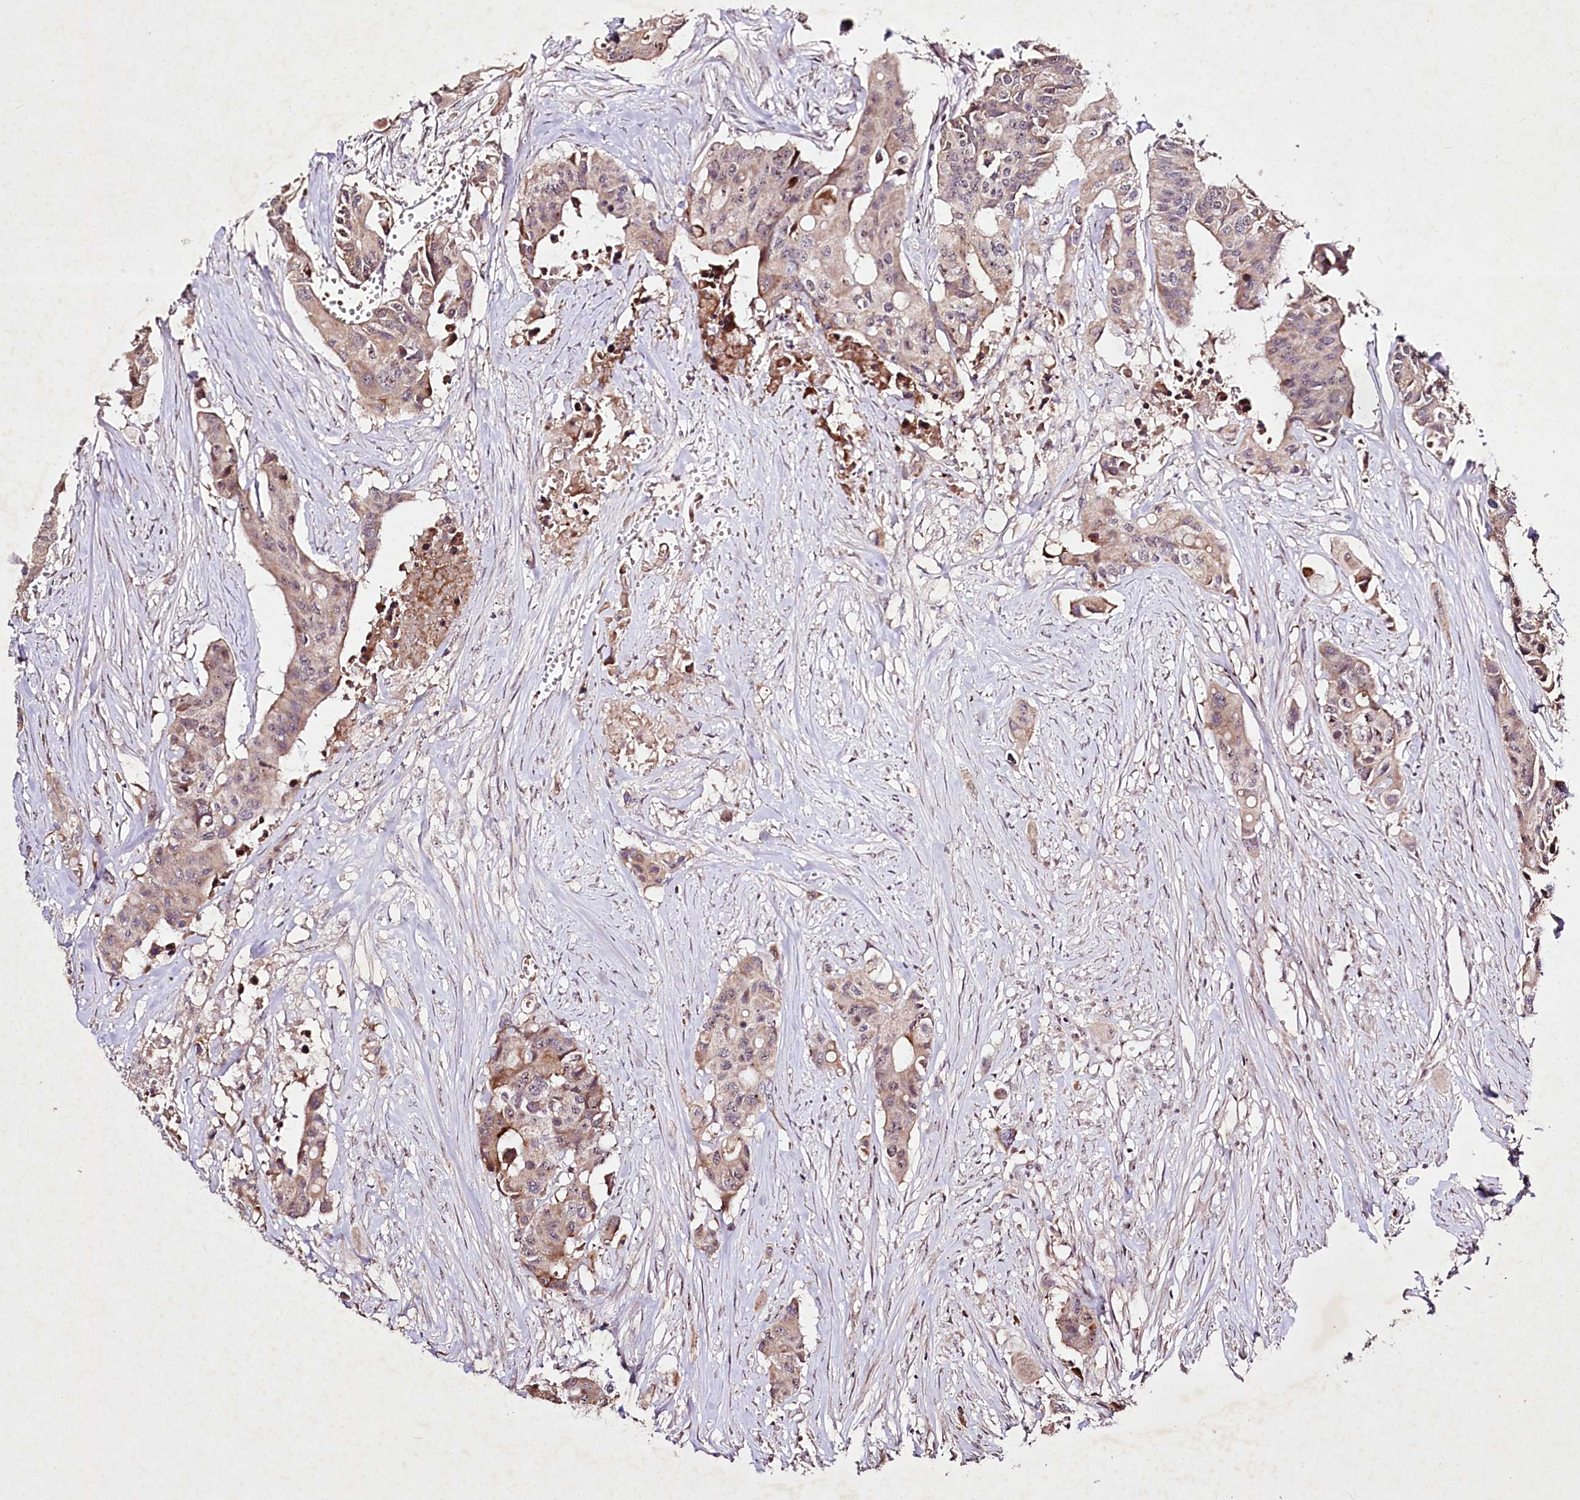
{"staining": {"intensity": "moderate", "quantity": "25%-75%", "location": "cytoplasmic/membranous"}, "tissue": "colorectal cancer", "cell_type": "Tumor cells", "image_type": "cancer", "snomed": [{"axis": "morphology", "description": "Adenocarcinoma, NOS"}, {"axis": "topography", "description": "Colon"}], "caption": "This is a histology image of IHC staining of colorectal cancer, which shows moderate expression in the cytoplasmic/membranous of tumor cells.", "gene": "DMP1", "patient": {"sex": "male", "age": 77}}